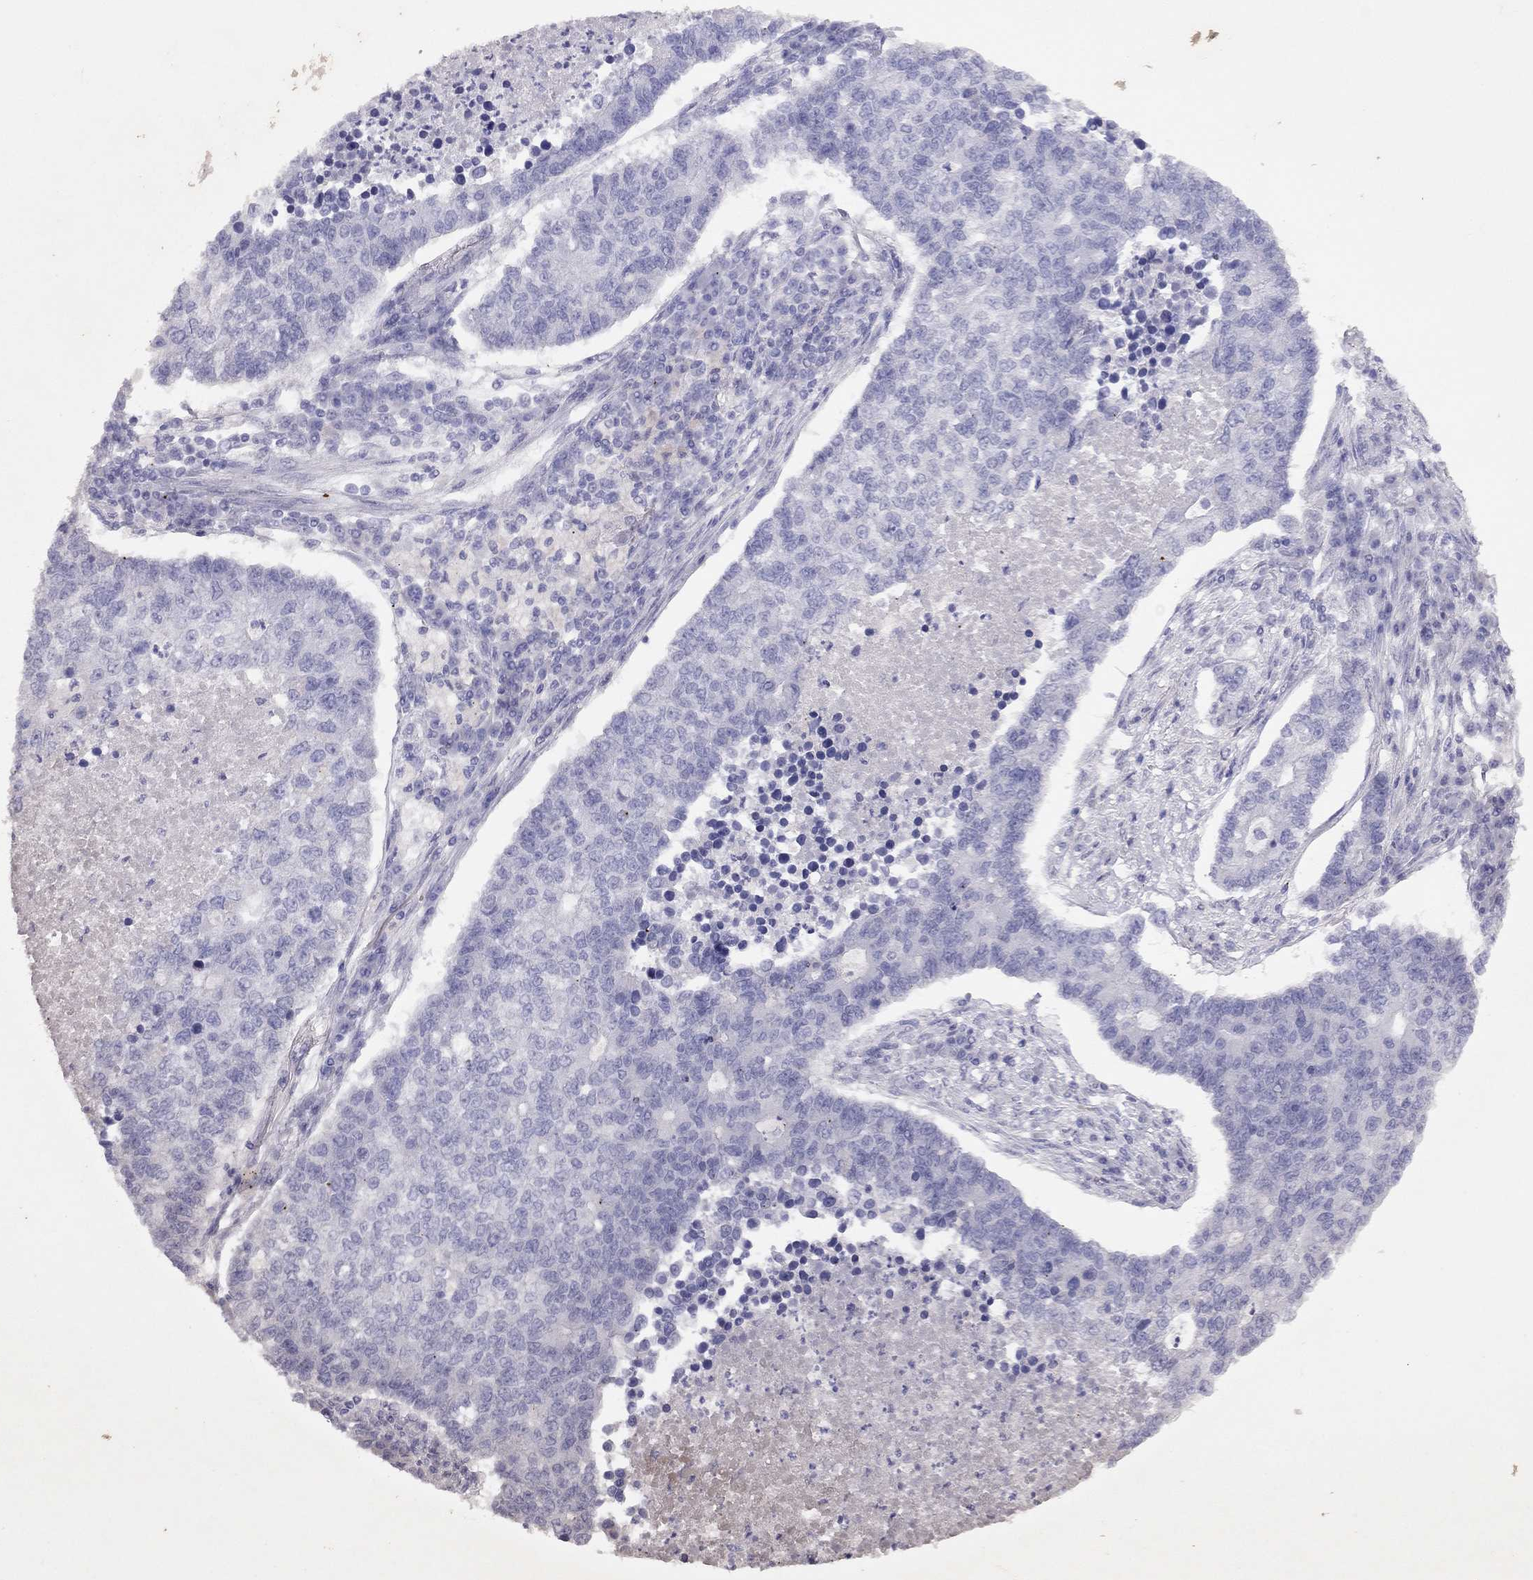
{"staining": {"intensity": "negative", "quantity": "none", "location": "none"}, "tissue": "lung cancer", "cell_type": "Tumor cells", "image_type": "cancer", "snomed": [{"axis": "morphology", "description": "Adenocarcinoma, NOS"}, {"axis": "topography", "description": "Lung"}], "caption": "A histopathology image of human lung cancer is negative for staining in tumor cells. Nuclei are stained in blue.", "gene": "LRIT2", "patient": {"sex": "male", "age": 57}}